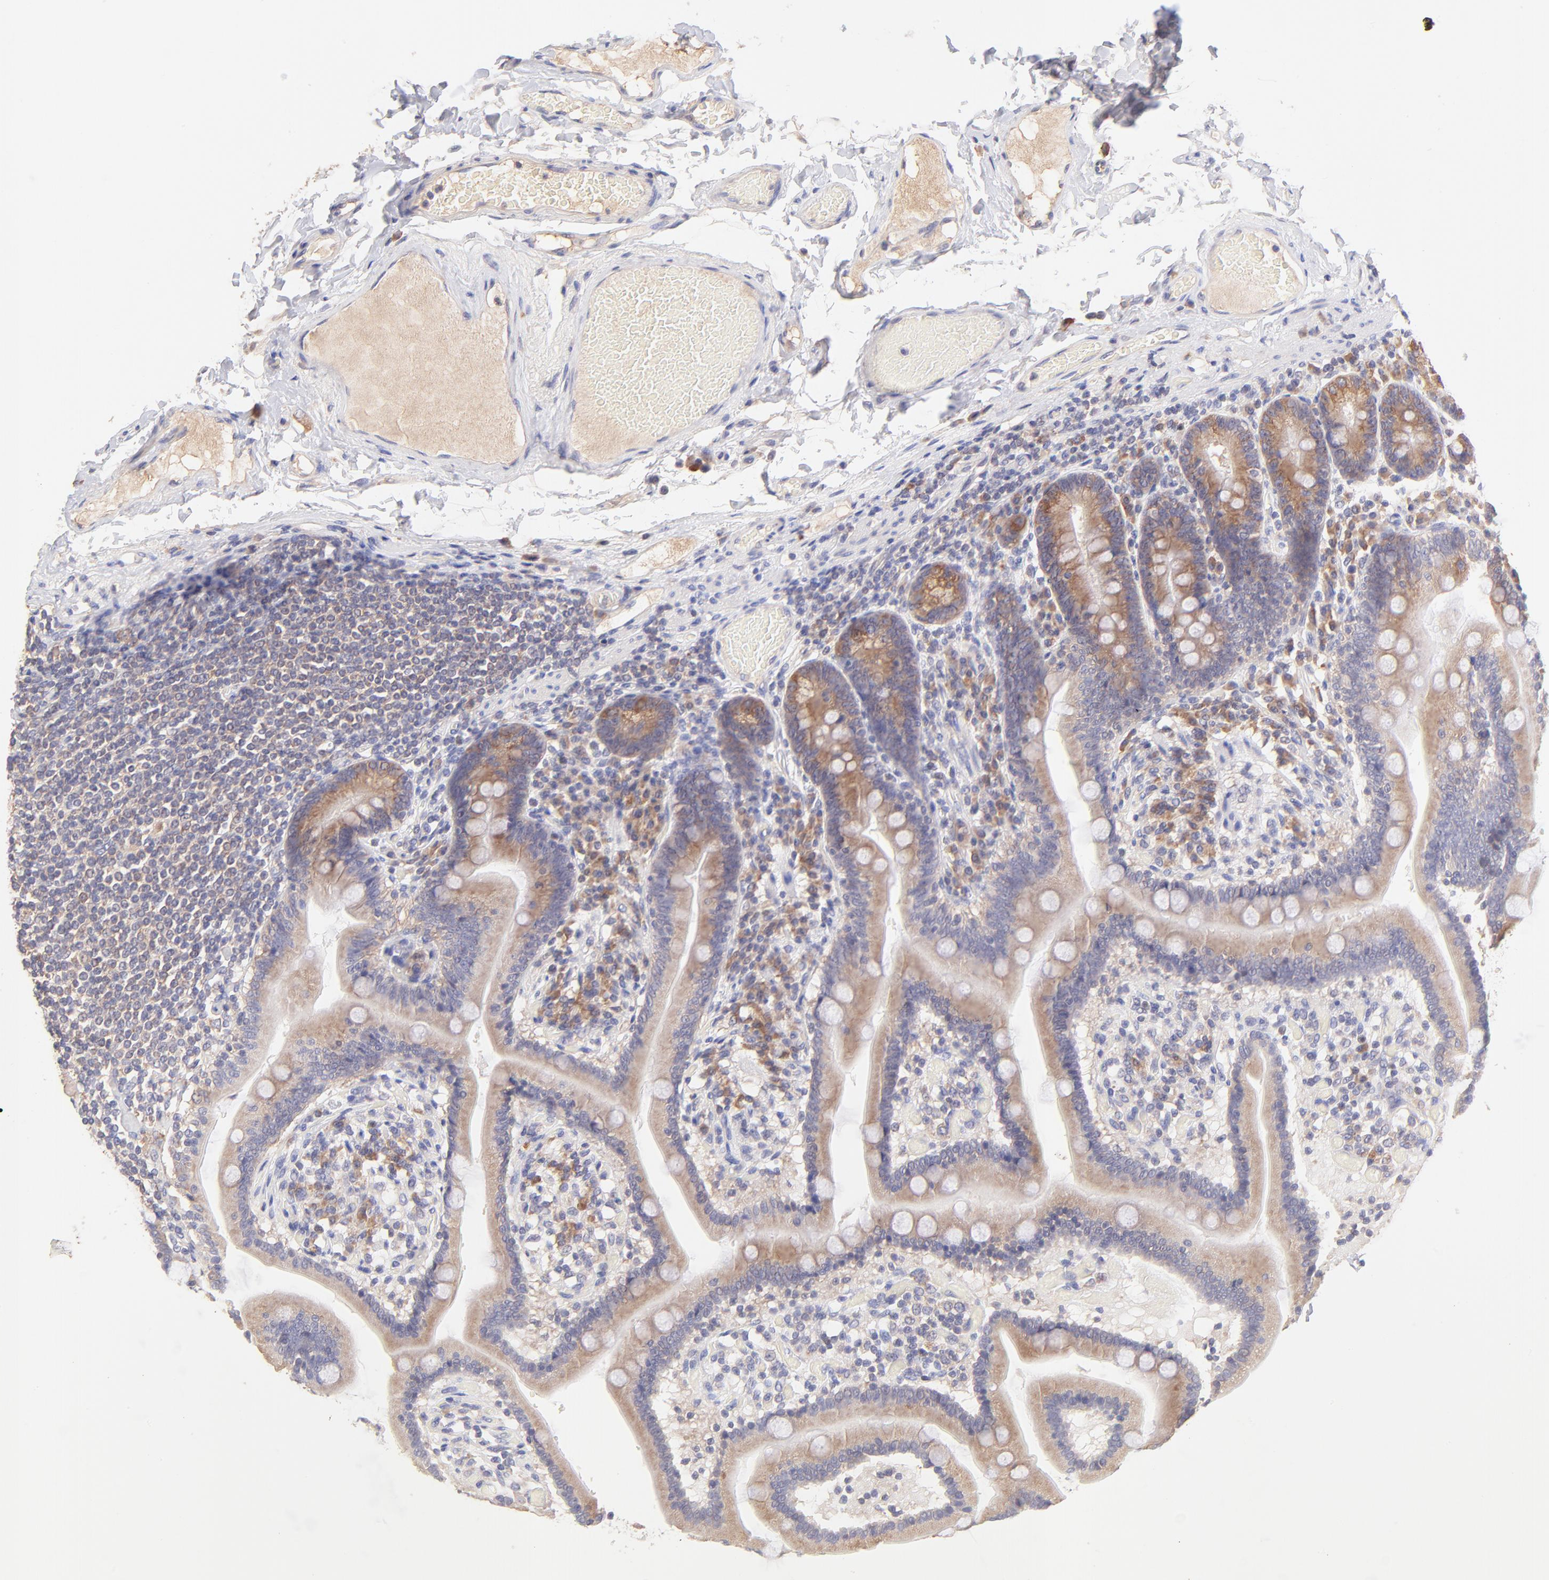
{"staining": {"intensity": "moderate", "quantity": ">75%", "location": "cytoplasmic/membranous"}, "tissue": "duodenum", "cell_type": "Glandular cells", "image_type": "normal", "snomed": [{"axis": "morphology", "description": "Normal tissue, NOS"}, {"axis": "topography", "description": "Duodenum"}], "caption": "IHC (DAB) staining of unremarkable human duodenum shows moderate cytoplasmic/membranous protein expression in approximately >75% of glandular cells.", "gene": "RPL11", "patient": {"sex": "male", "age": 66}}